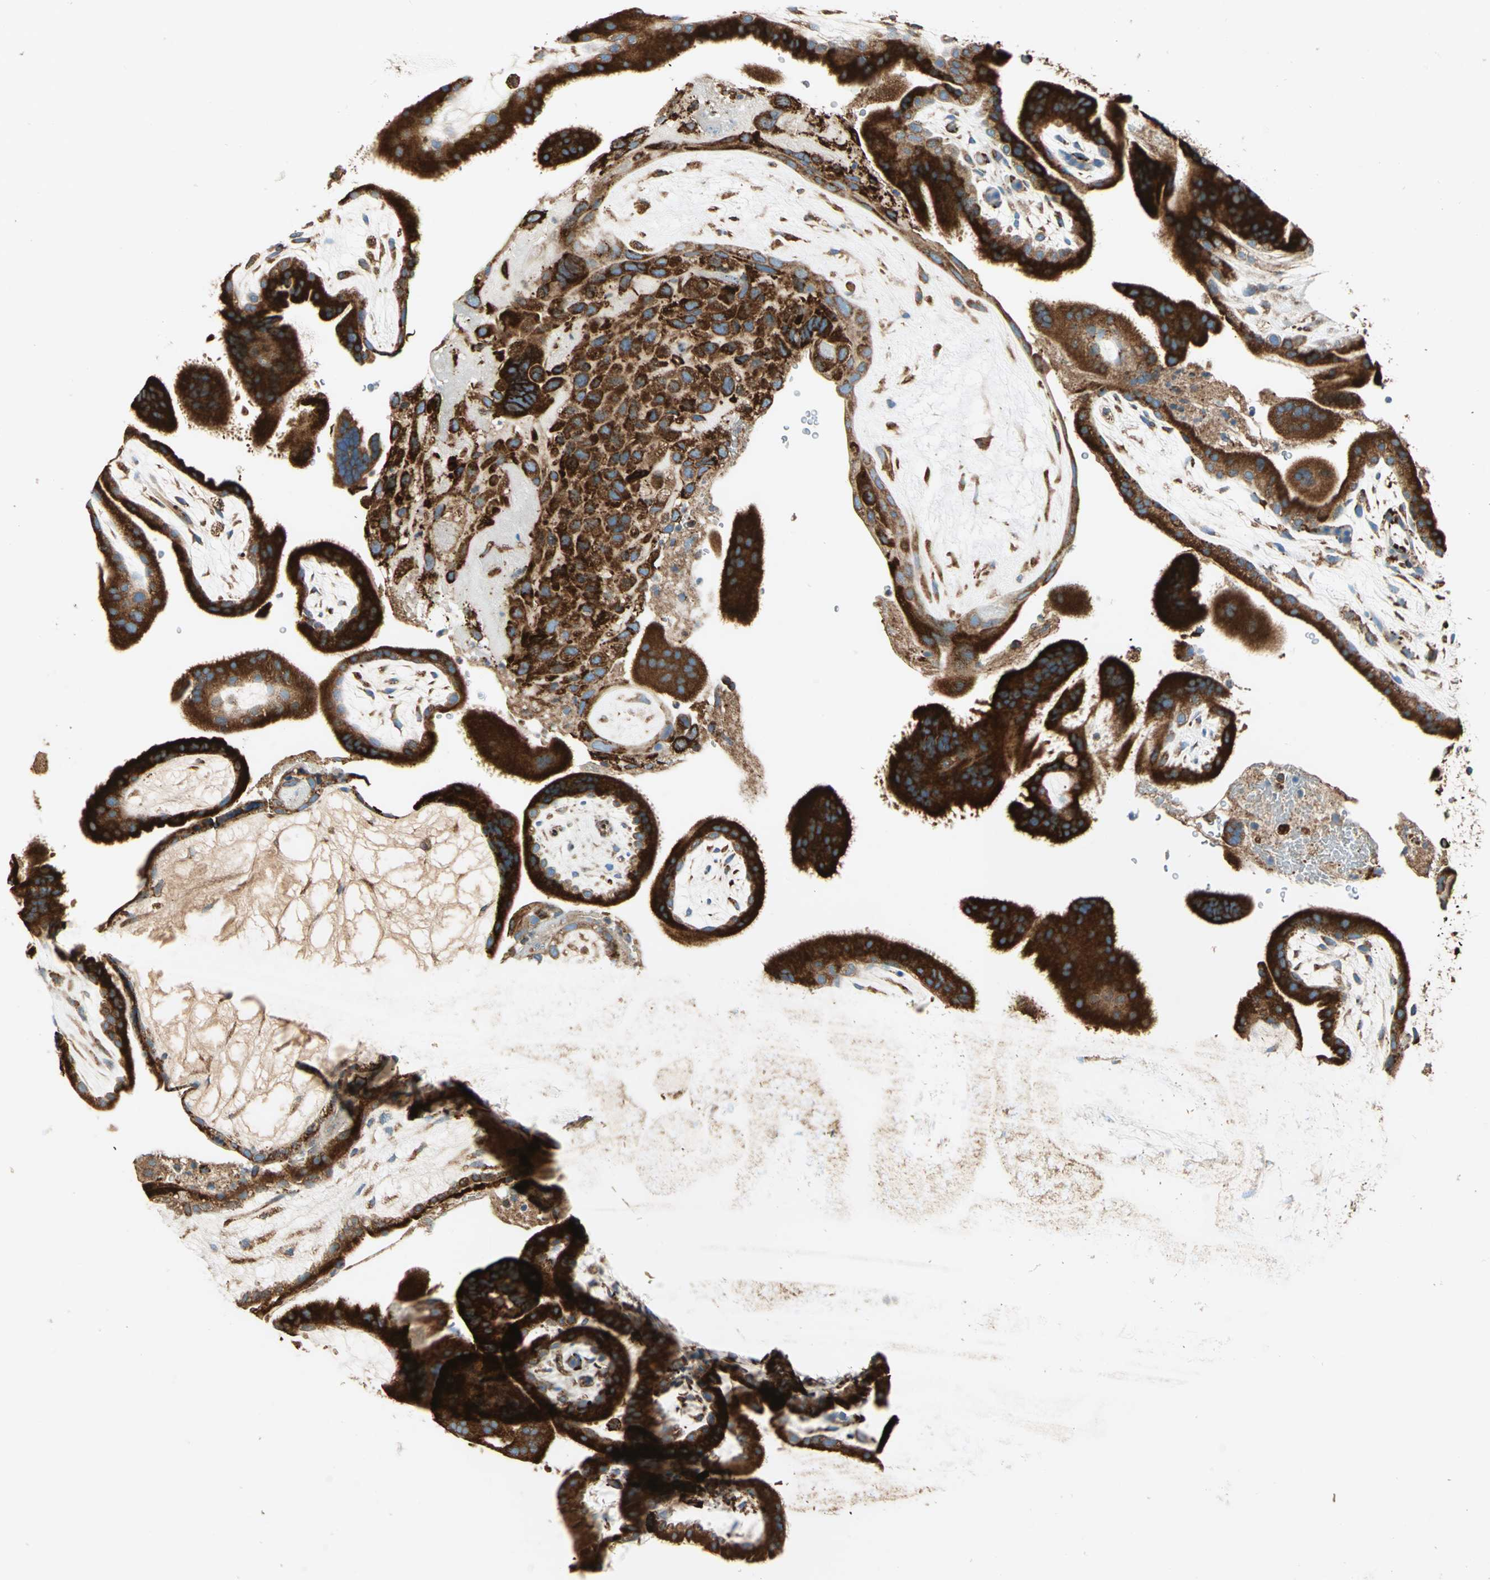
{"staining": {"intensity": "strong", "quantity": ">75%", "location": "cytoplasmic/membranous"}, "tissue": "placenta", "cell_type": "Decidual cells", "image_type": "normal", "snomed": [{"axis": "morphology", "description": "Normal tissue, NOS"}, {"axis": "topography", "description": "Placenta"}], "caption": "Immunohistochemistry (IHC) photomicrograph of unremarkable human placenta stained for a protein (brown), which exhibits high levels of strong cytoplasmic/membranous positivity in approximately >75% of decidual cells.", "gene": "PDIA4", "patient": {"sex": "female", "age": 19}}